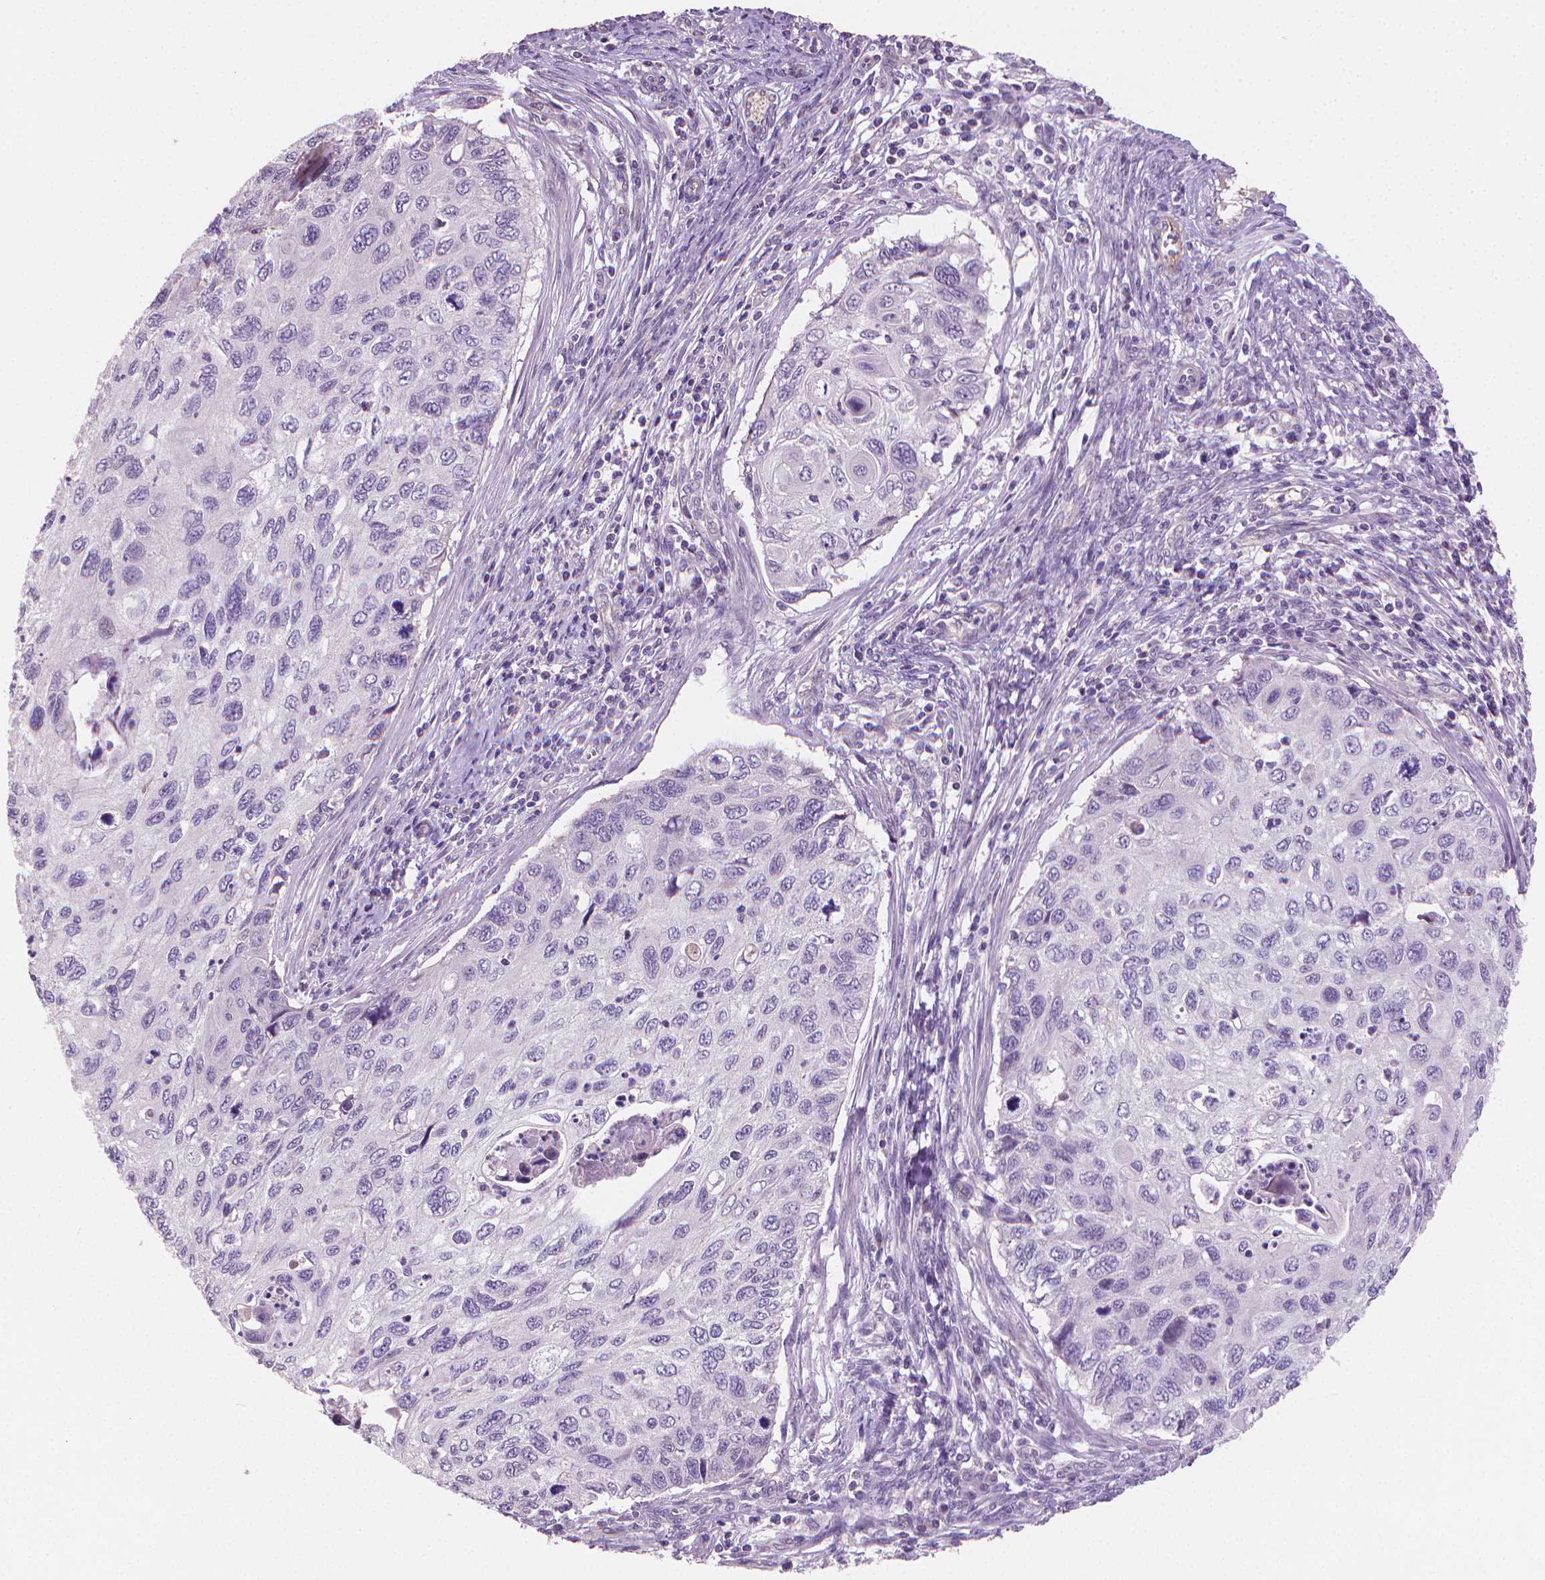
{"staining": {"intensity": "negative", "quantity": "none", "location": "none"}, "tissue": "cervical cancer", "cell_type": "Tumor cells", "image_type": "cancer", "snomed": [{"axis": "morphology", "description": "Squamous cell carcinoma, NOS"}, {"axis": "topography", "description": "Cervix"}], "caption": "Protein analysis of cervical cancer (squamous cell carcinoma) shows no significant staining in tumor cells. The staining was performed using DAB (3,3'-diaminobenzidine) to visualize the protein expression in brown, while the nuclei were stained in blue with hematoxylin (Magnification: 20x).", "gene": "CLXN", "patient": {"sex": "female", "age": 70}}